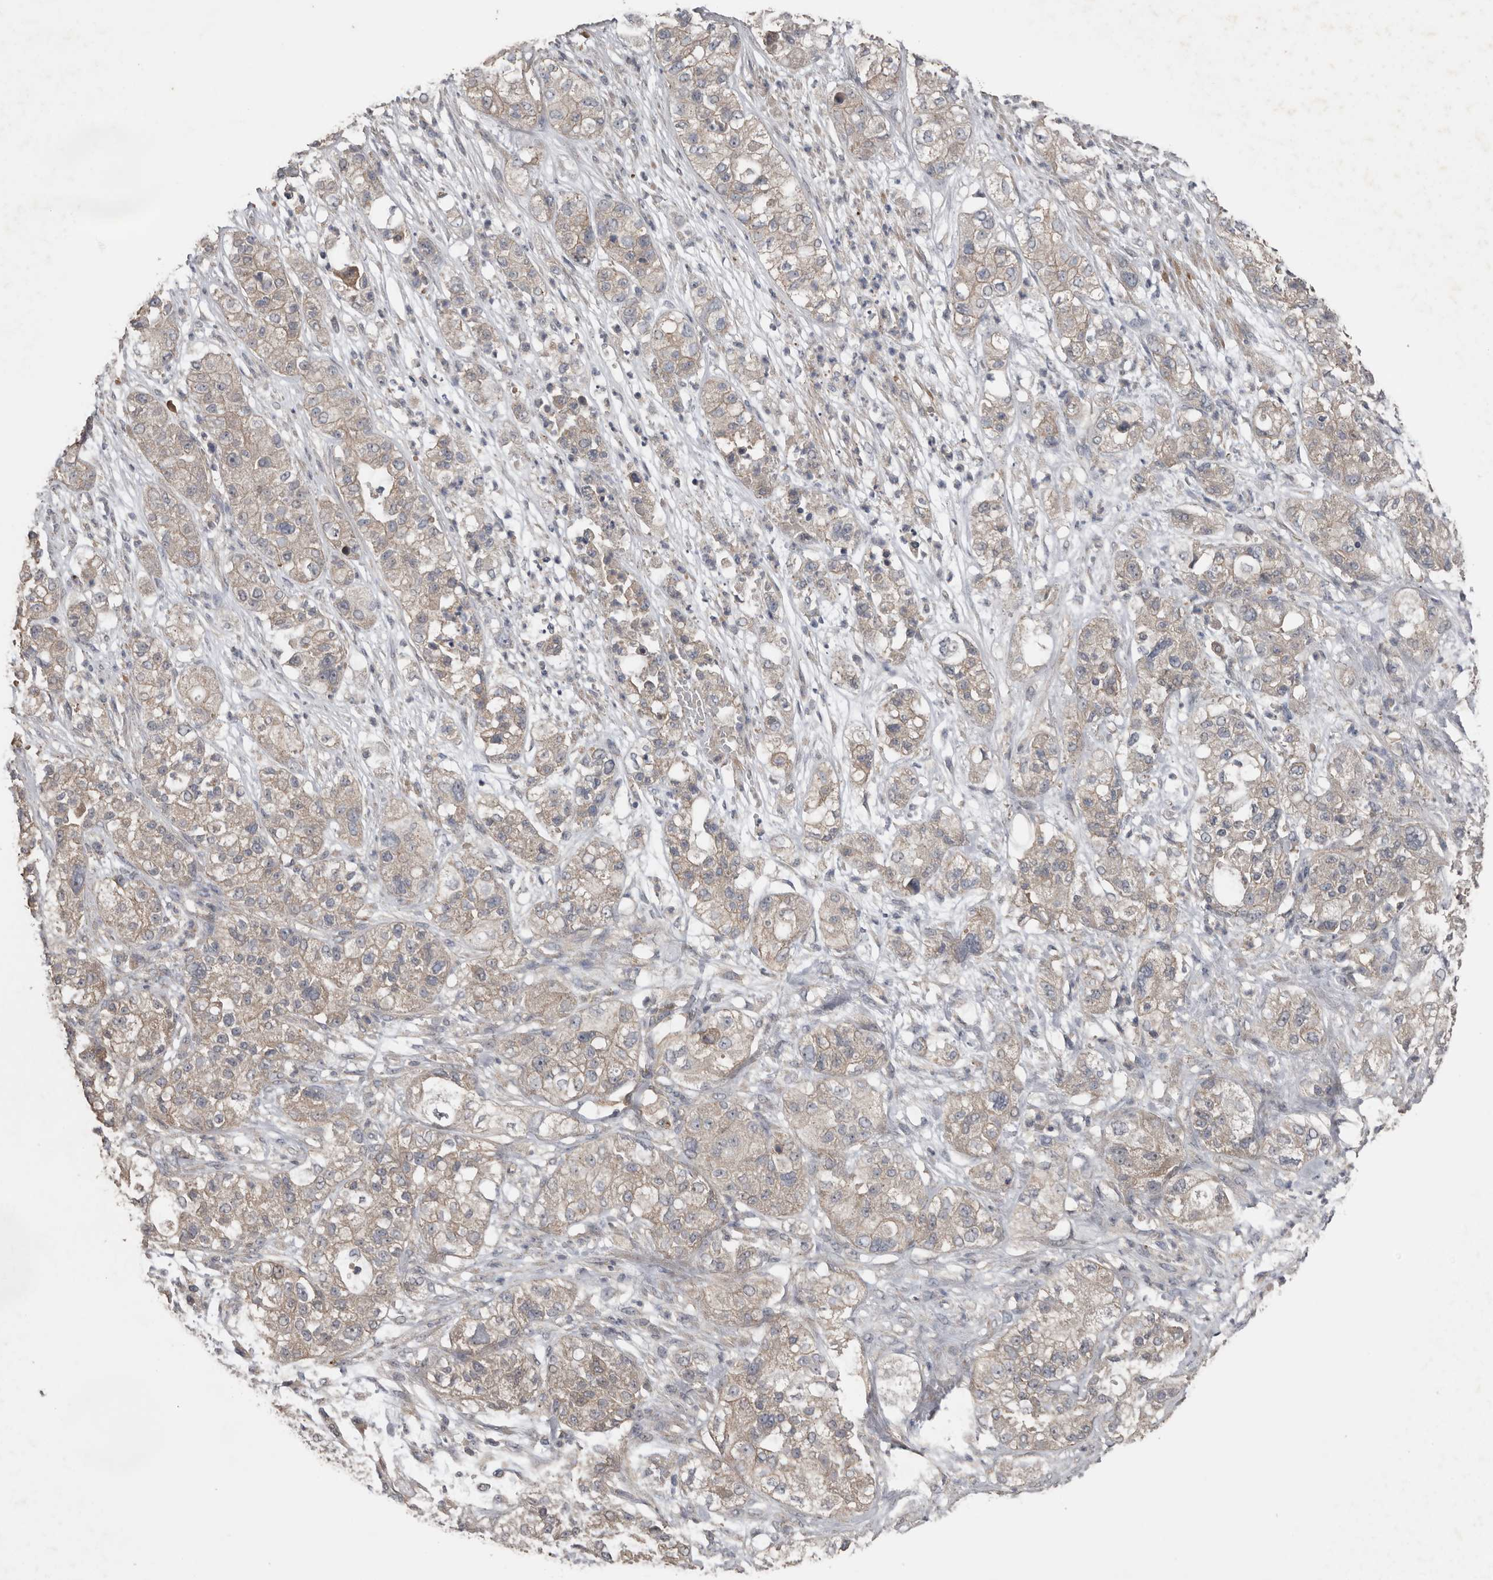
{"staining": {"intensity": "weak", "quantity": "<25%", "location": "cytoplasmic/membranous"}, "tissue": "pancreatic cancer", "cell_type": "Tumor cells", "image_type": "cancer", "snomed": [{"axis": "morphology", "description": "Adenocarcinoma, NOS"}, {"axis": "topography", "description": "Pancreas"}], "caption": "Tumor cells show no significant protein positivity in pancreatic cancer (adenocarcinoma).", "gene": "HYAL4", "patient": {"sex": "female", "age": 78}}